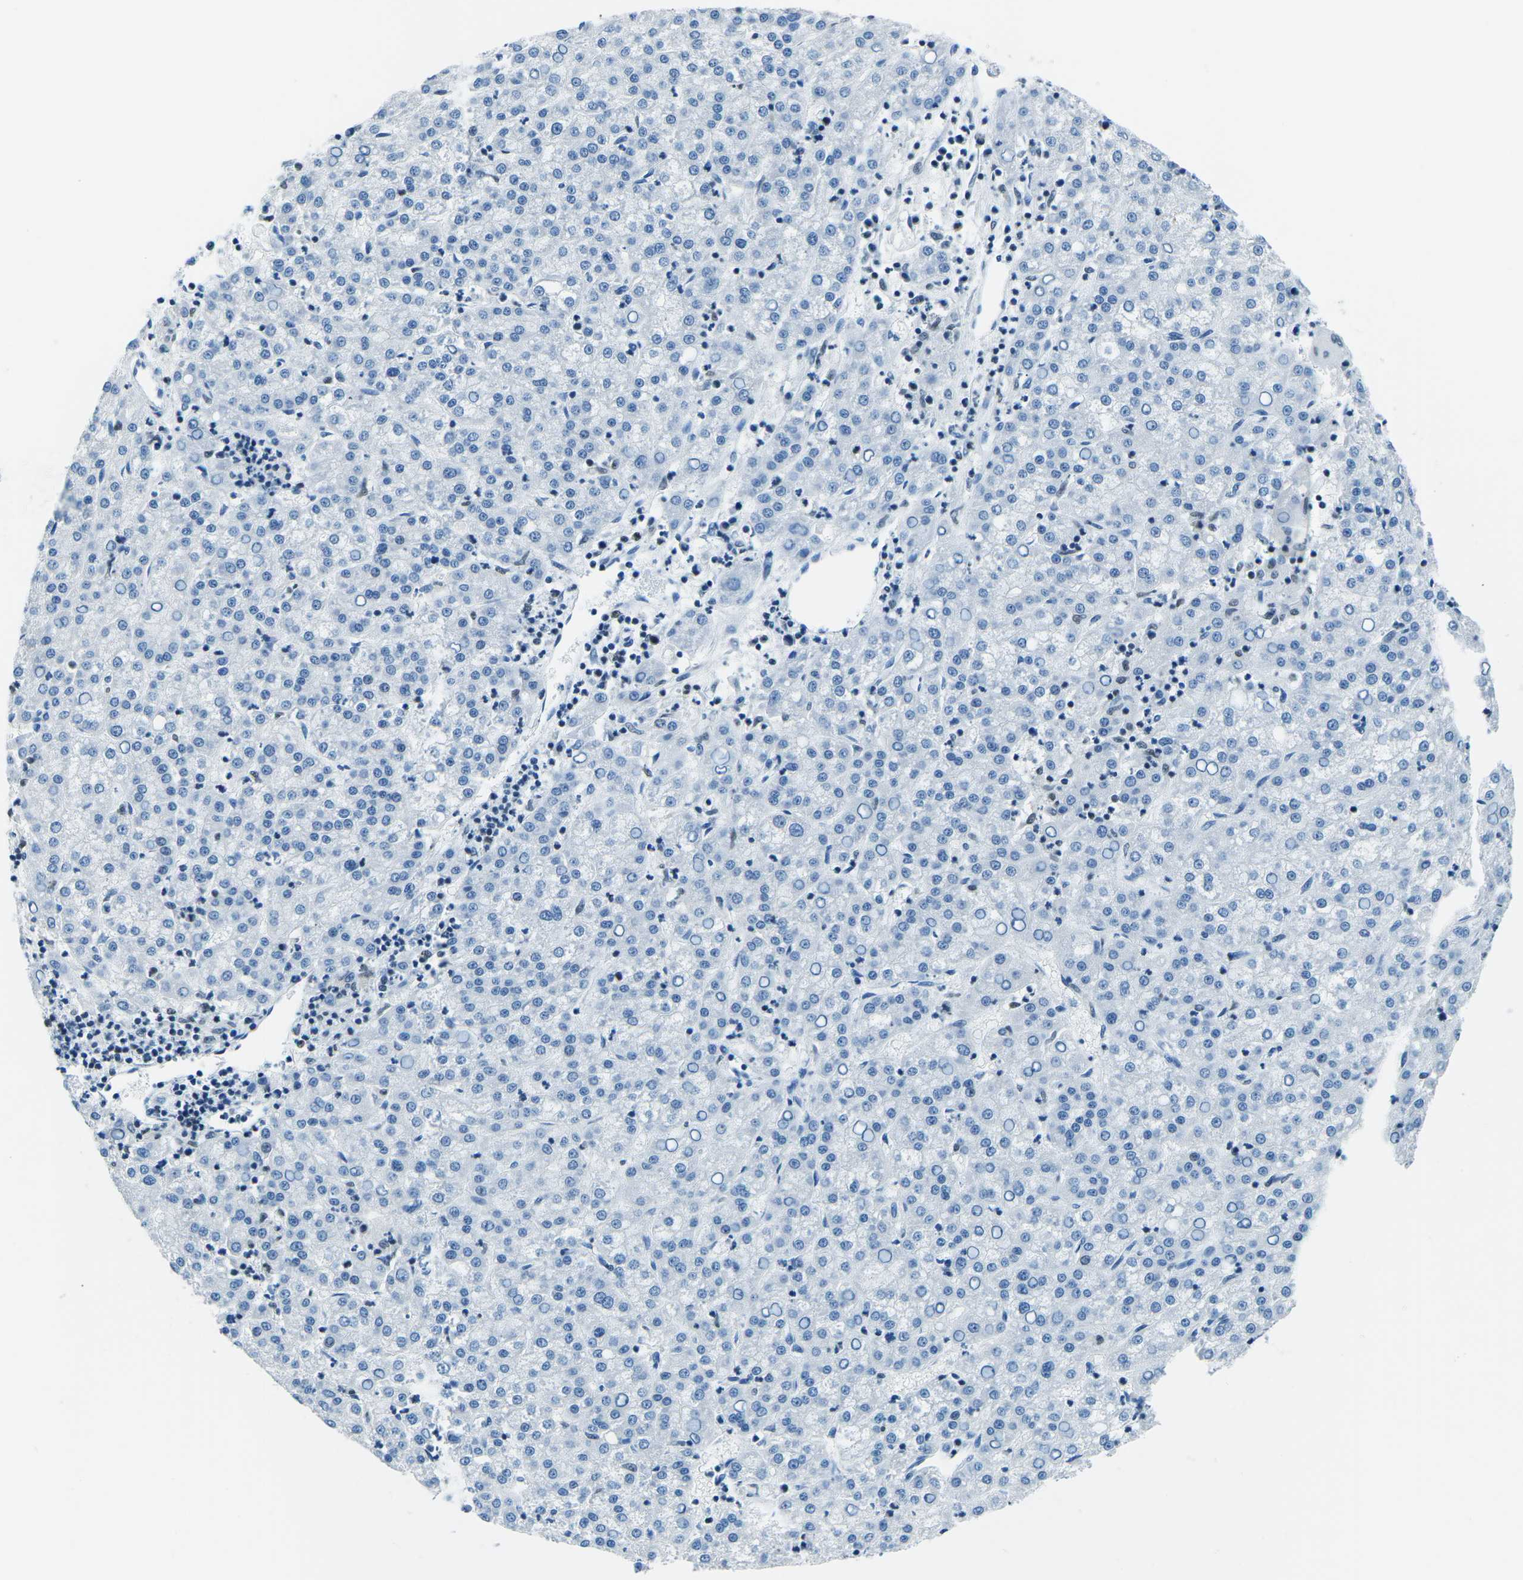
{"staining": {"intensity": "negative", "quantity": "none", "location": "none"}, "tissue": "liver cancer", "cell_type": "Tumor cells", "image_type": "cancer", "snomed": [{"axis": "morphology", "description": "Carcinoma, Hepatocellular, NOS"}, {"axis": "topography", "description": "Liver"}], "caption": "The immunohistochemistry micrograph has no significant positivity in tumor cells of liver cancer (hepatocellular carcinoma) tissue. The staining was performed using DAB (3,3'-diaminobenzidine) to visualize the protein expression in brown, while the nuclei were stained in blue with hematoxylin (Magnification: 20x).", "gene": "CELF2", "patient": {"sex": "female", "age": 58}}